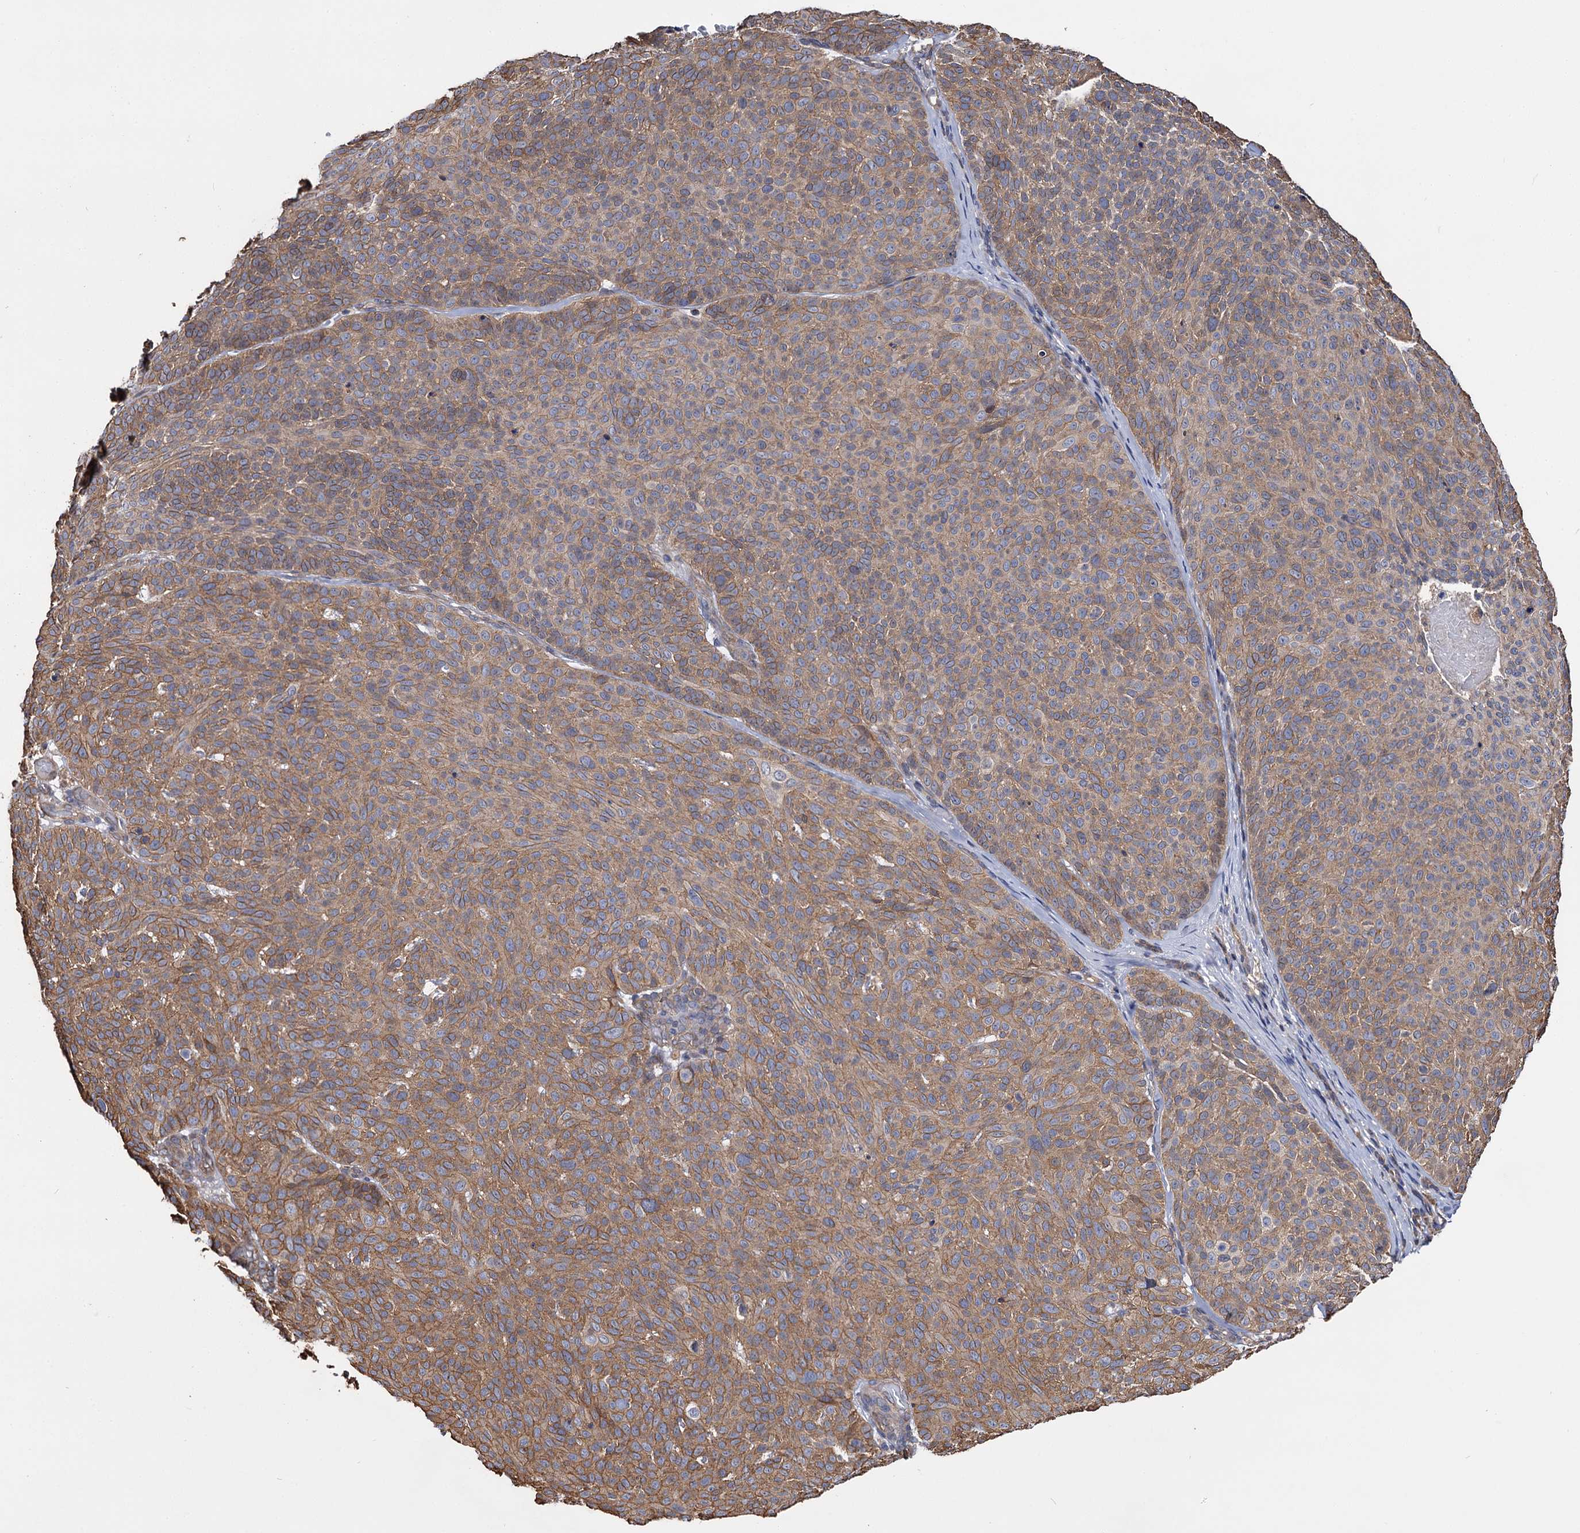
{"staining": {"intensity": "moderate", "quantity": ">75%", "location": "cytoplasmic/membranous"}, "tissue": "skin cancer", "cell_type": "Tumor cells", "image_type": "cancer", "snomed": [{"axis": "morphology", "description": "Basal cell carcinoma"}, {"axis": "topography", "description": "Skin"}], "caption": "About >75% of tumor cells in skin cancer (basal cell carcinoma) reveal moderate cytoplasmic/membranous protein positivity as visualized by brown immunohistochemical staining.", "gene": "IDI1", "patient": {"sex": "male", "age": 85}}